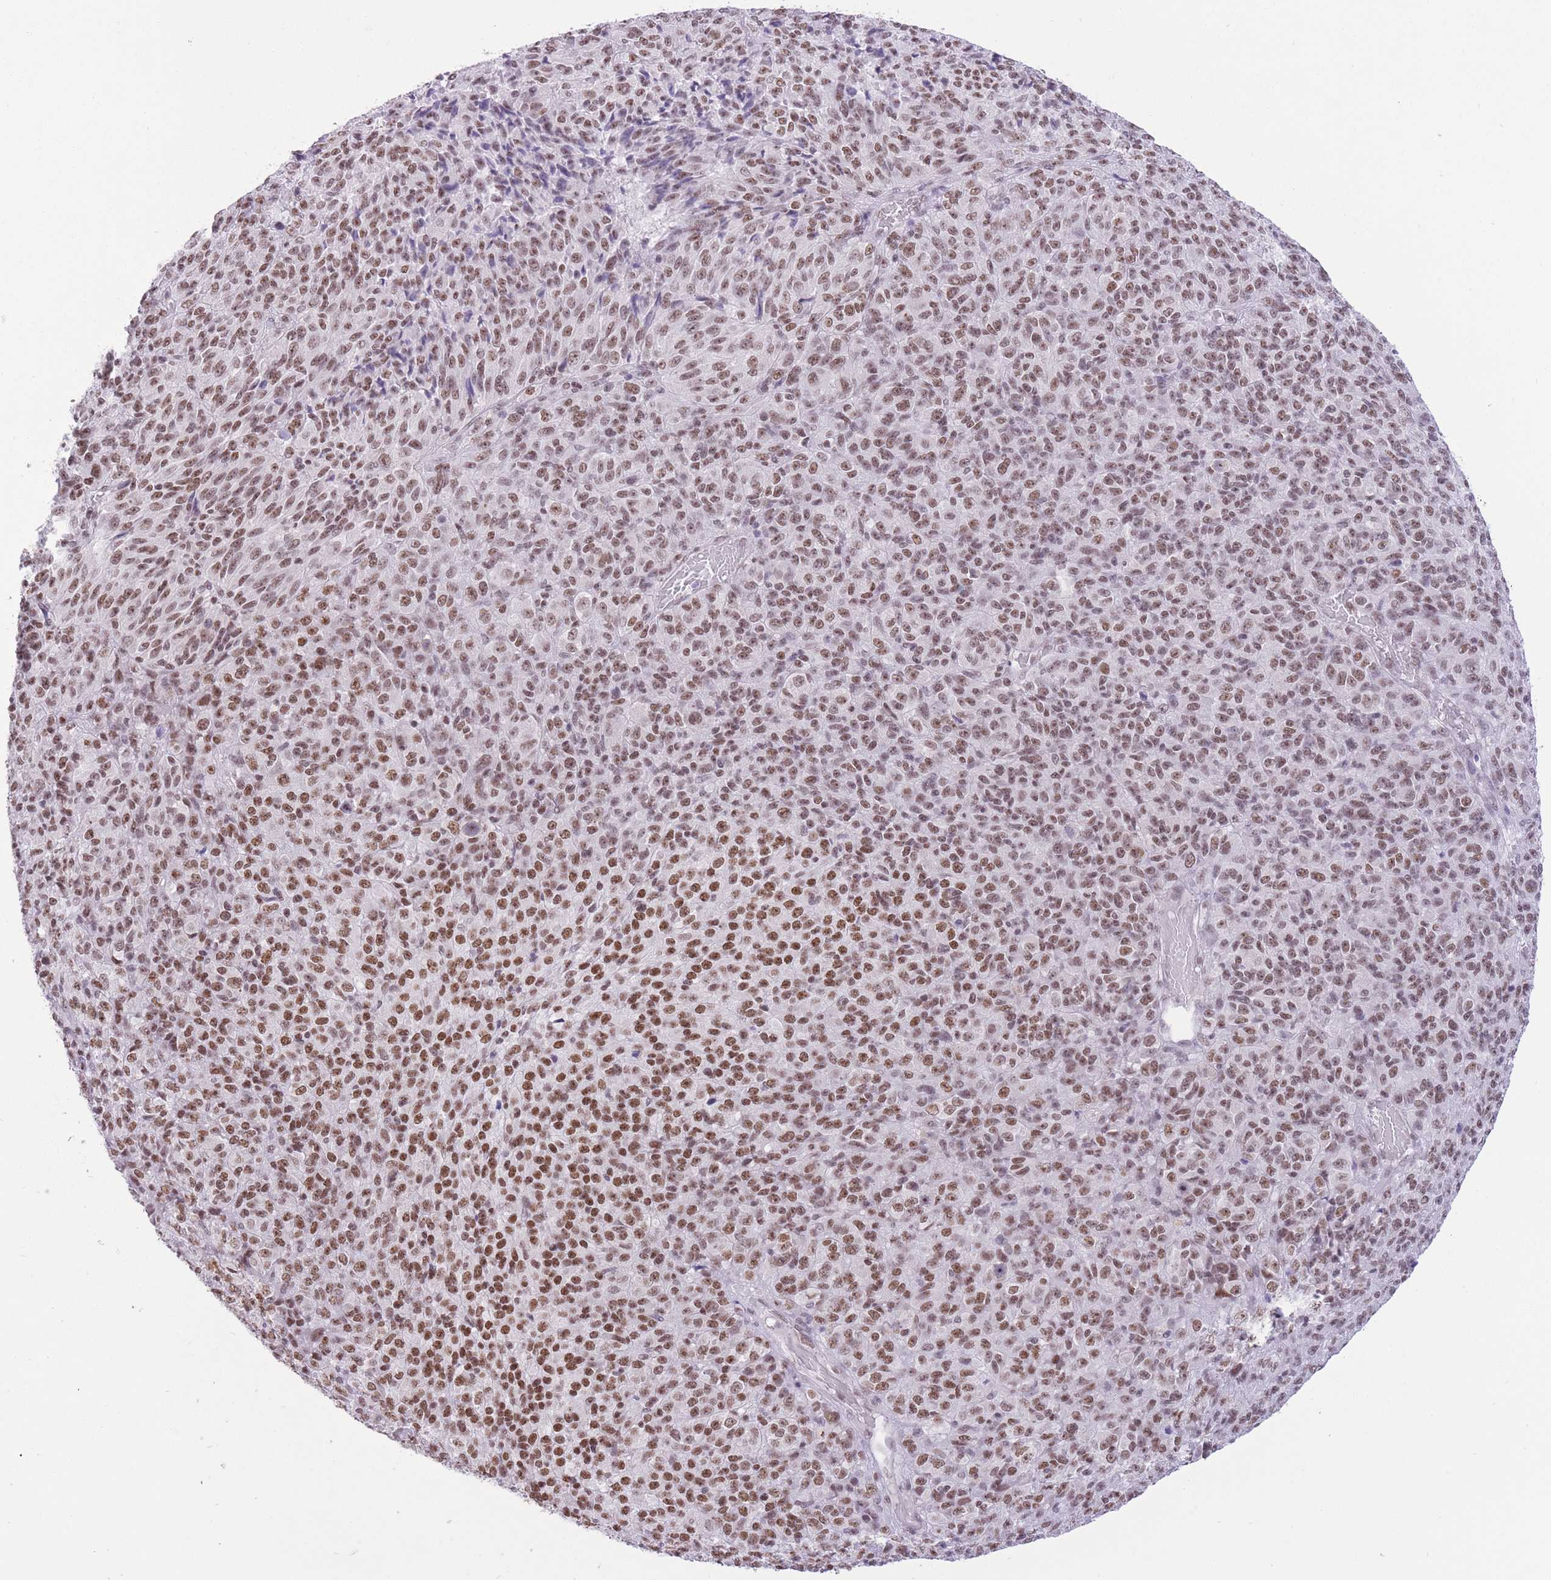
{"staining": {"intensity": "moderate", "quantity": ">75%", "location": "nuclear"}, "tissue": "melanoma", "cell_type": "Tumor cells", "image_type": "cancer", "snomed": [{"axis": "morphology", "description": "Malignant melanoma, Metastatic site"}, {"axis": "topography", "description": "Brain"}], "caption": "Immunohistochemistry staining of melanoma, which exhibits medium levels of moderate nuclear staining in about >75% of tumor cells indicating moderate nuclear protein staining. The staining was performed using DAB (brown) for protein detection and nuclei were counterstained in hematoxylin (blue).", "gene": "ZBED5", "patient": {"sex": "female", "age": 56}}